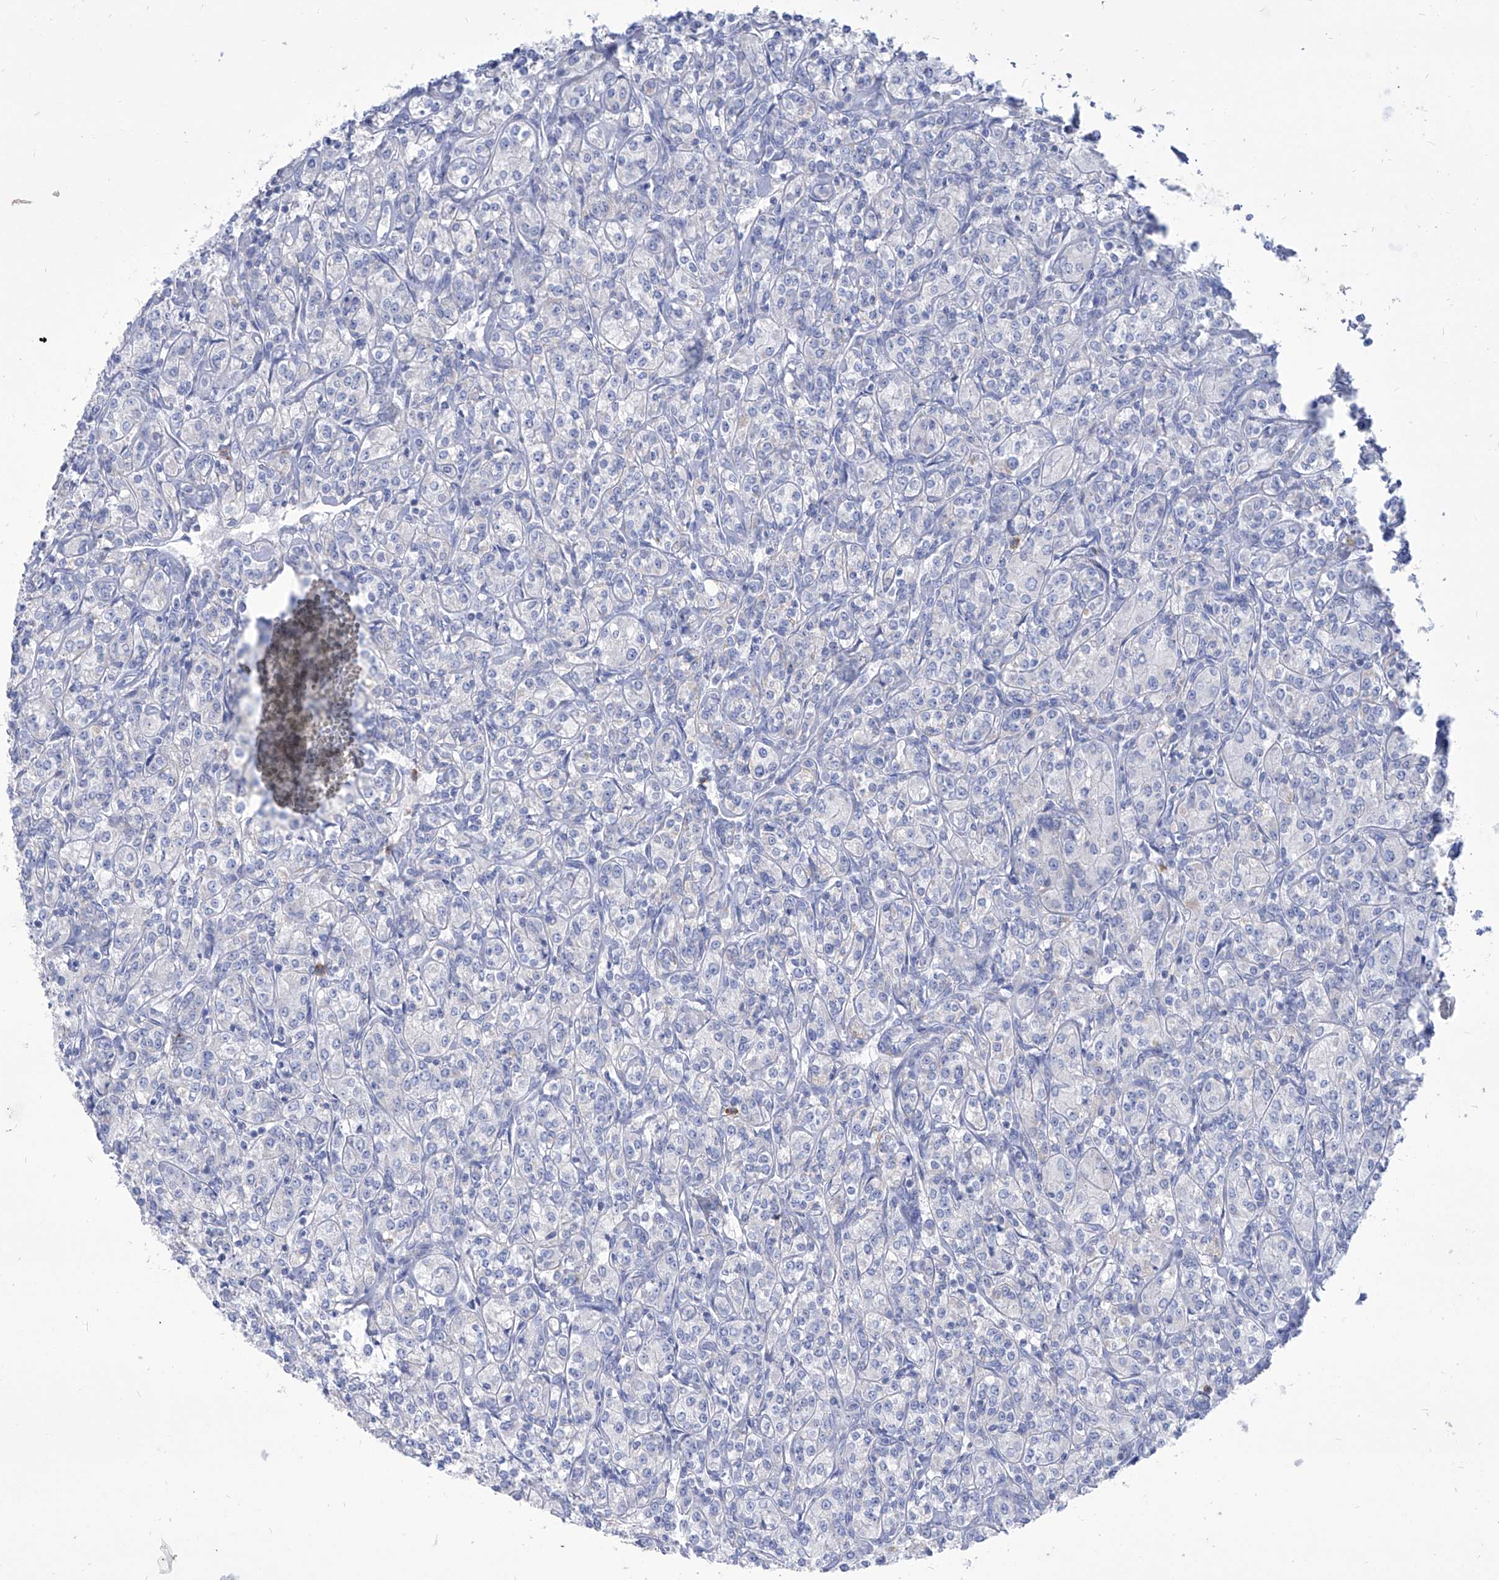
{"staining": {"intensity": "negative", "quantity": "none", "location": "none"}, "tissue": "renal cancer", "cell_type": "Tumor cells", "image_type": "cancer", "snomed": [{"axis": "morphology", "description": "Adenocarcinoma, NOS"}, {"axis": "topography", "description": "Kidney"}], "caption": "High magnification brightfield microscopy of renal adenocarcinoma stained with DAB (brown) and counterstained with hematoxylin (blue): tumor cells show no significant positivity.", "gene": "COQ3", "patient": {"sex": "male", "age": 77}}